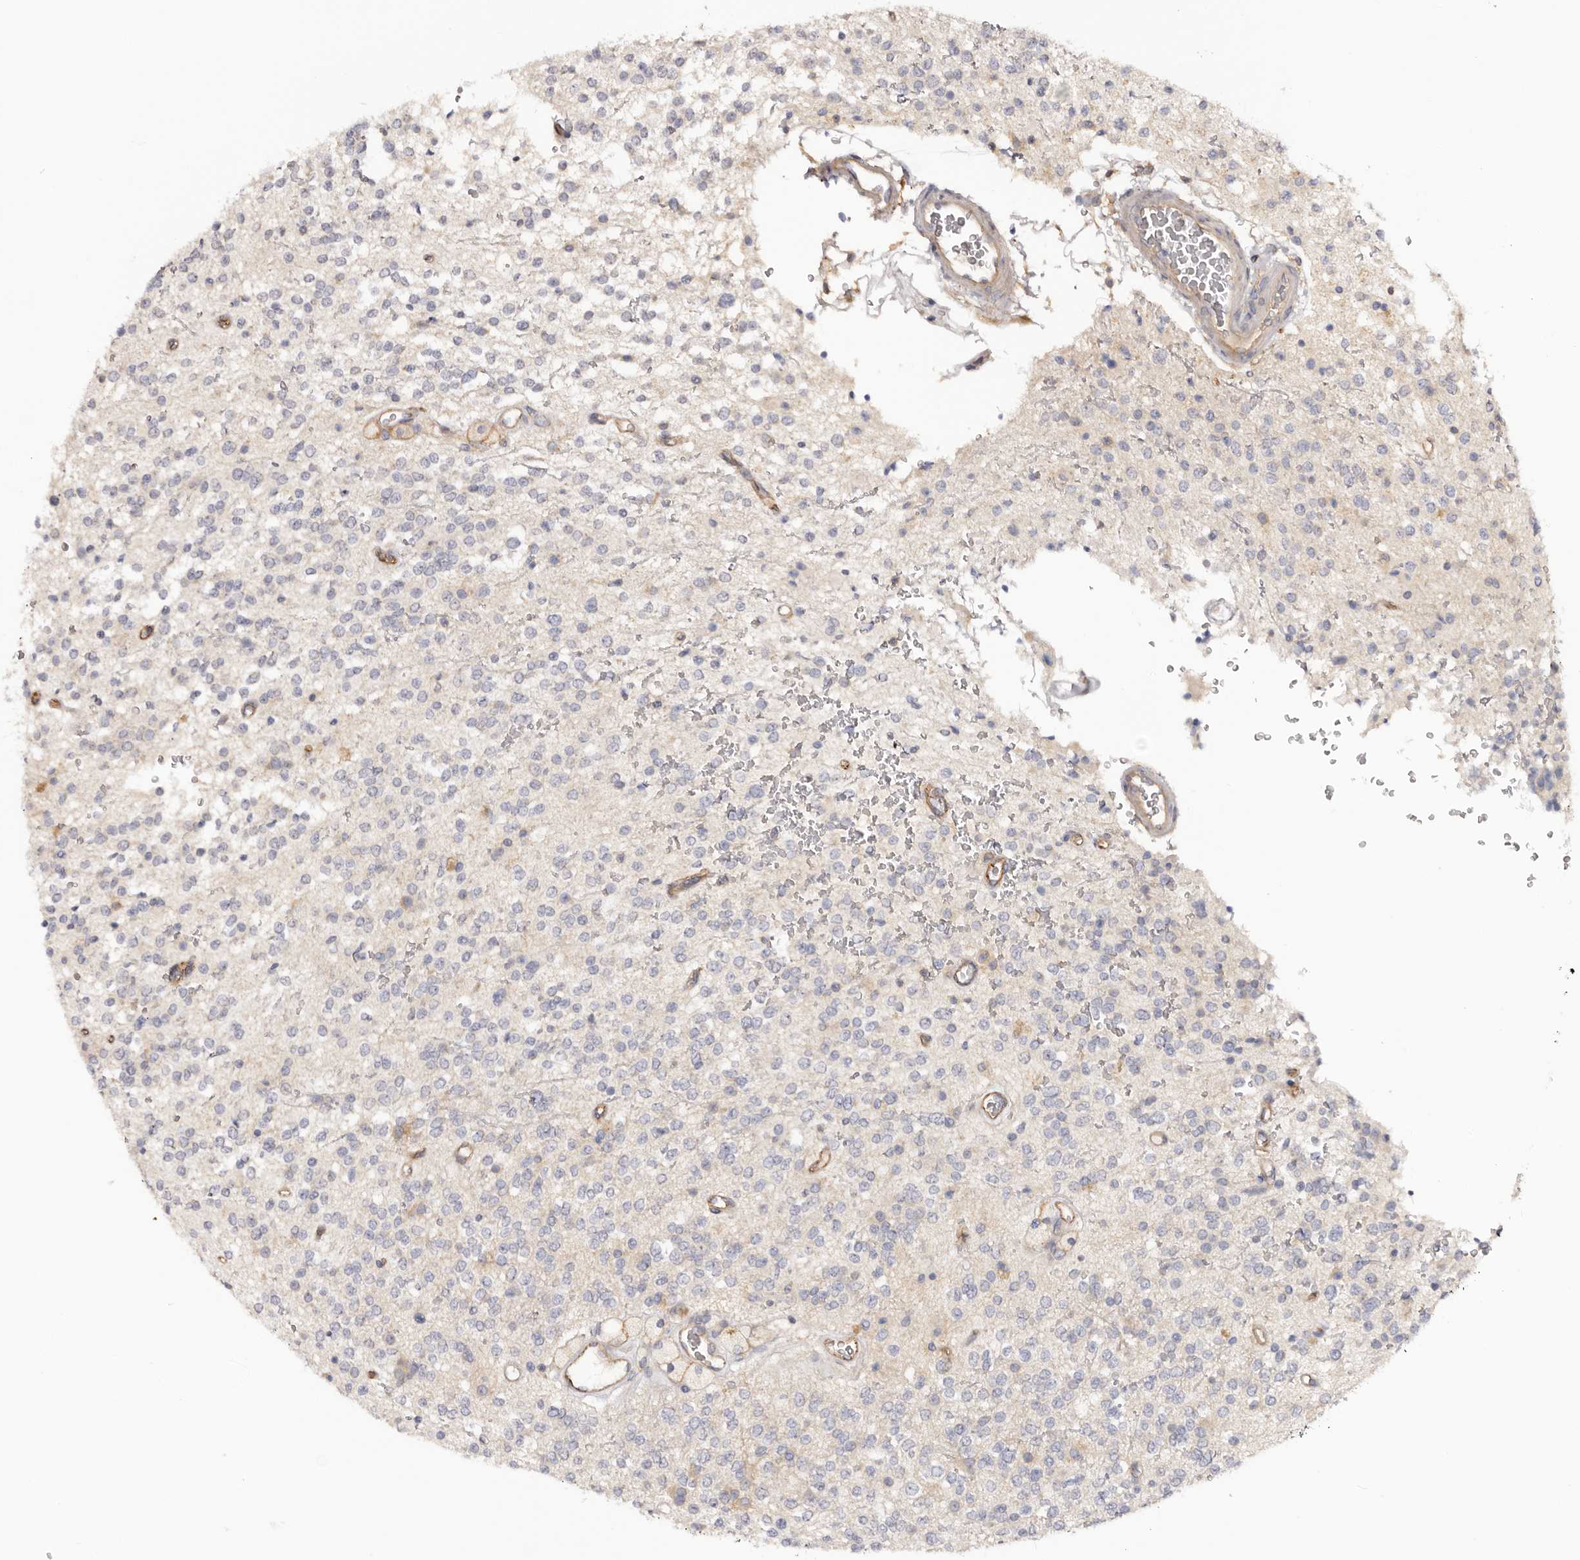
{"staining": {"intensity": "negative", "quantity": "none", "location": "none"}, "tissue": "glioma", "cell_type": "Tumor cells", "image_type": "cancer", "snomed": [{"axis": "morphology", "description": "Glioma, malignant, High grade"}, {"axis": "topography", "description": "Brain"}], "caption": "Immunohistochemistry micrograph of neoplastic tissue: malignant glioma (high-grade) stained with DAB (3,3'-diaminobenzidine) displays no significant protein staining in tumor cells. The staining is performed using DAB brown chromogen with nuclei counter-stained in using hematoxylin.", "gene": "DMRT2", "patient": {"sex": "male", "age": 34}}